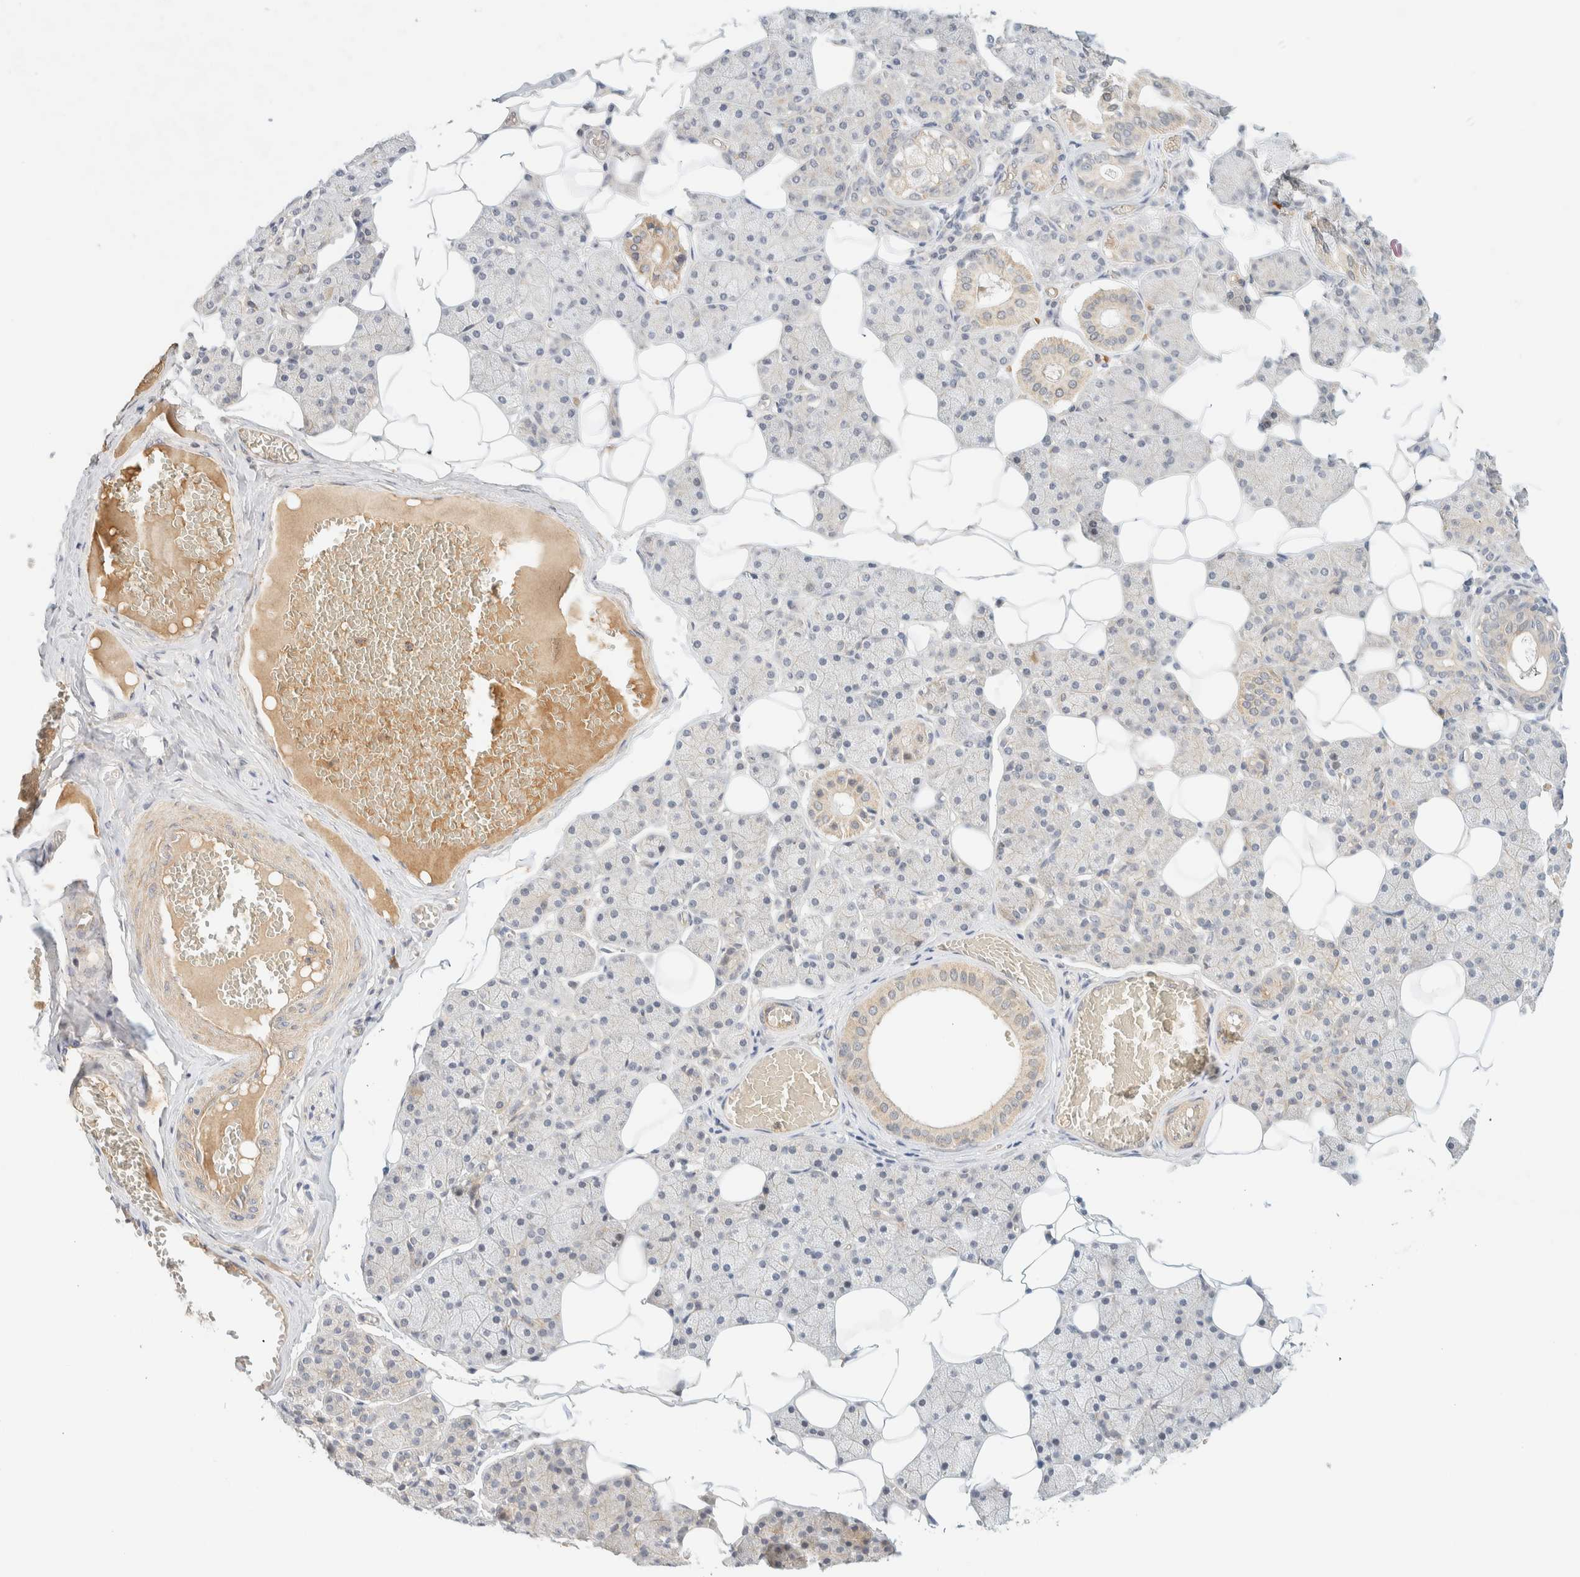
{"staining": {"intensity": "moderate", "quantity": "<25%", "location": "cytoplasmic/membranous"}, "tissue": "salivary gland", "cell_type": "Glandular cells", "image_type": "normal", "snomed": [{"axis": "morphology", "description": "Normal tissue, NOS"}, {"axis": "topography", "description": "Salivary gland"}], "caption": "High-power microscopy captured an immunohistochemistry (IHC) image of benign salivary gland, revealing moderate cytoplasmic/membranous staining in about <25% of glandular cells.", "gene": "TNK1", "patient": {"sex": "female", "age": 33}}